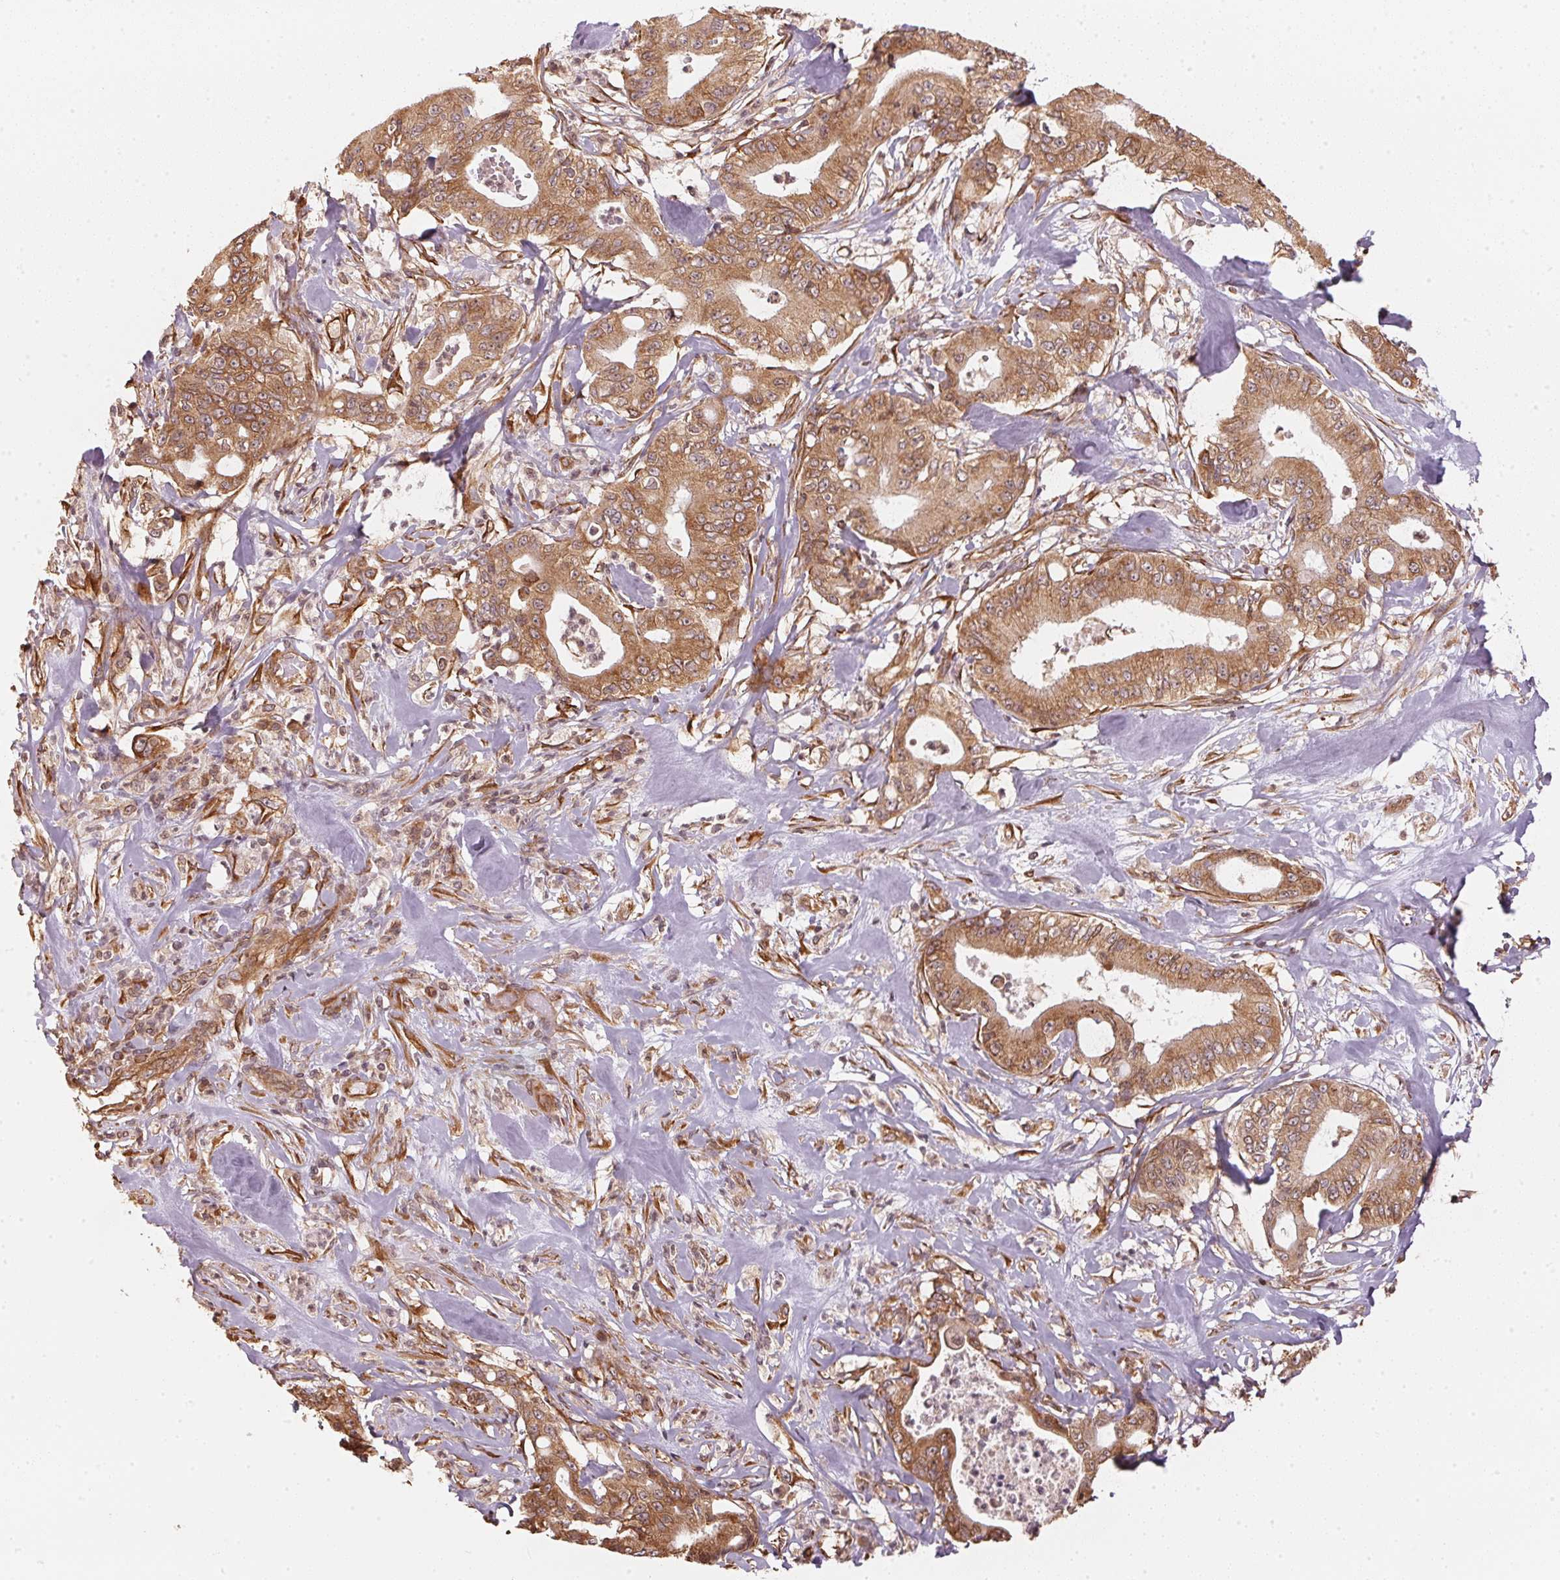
{"staining": {"intensity": "moderate", "quantity": ">75%", "location": "cytoplasmic/membranous"}, "tissue": "pancreatic cancer", "cell_type": "Tumor cells", "image_type": "cancer", "snomed": [{"axis": "morphology", "description": "Adenocarcinoma, NOS"}, {"axis": "topography", "description": "Pancreas"}], "caption": "About >75% of tumor cells in adenocarcinoma (pancreatic) demonstrate moderate cytoplasmic/membranous protein expression as visualized by brown immunohistochemical staining.", "gene": "STRN4", "patient": {"sex": "male", "age": 71}}